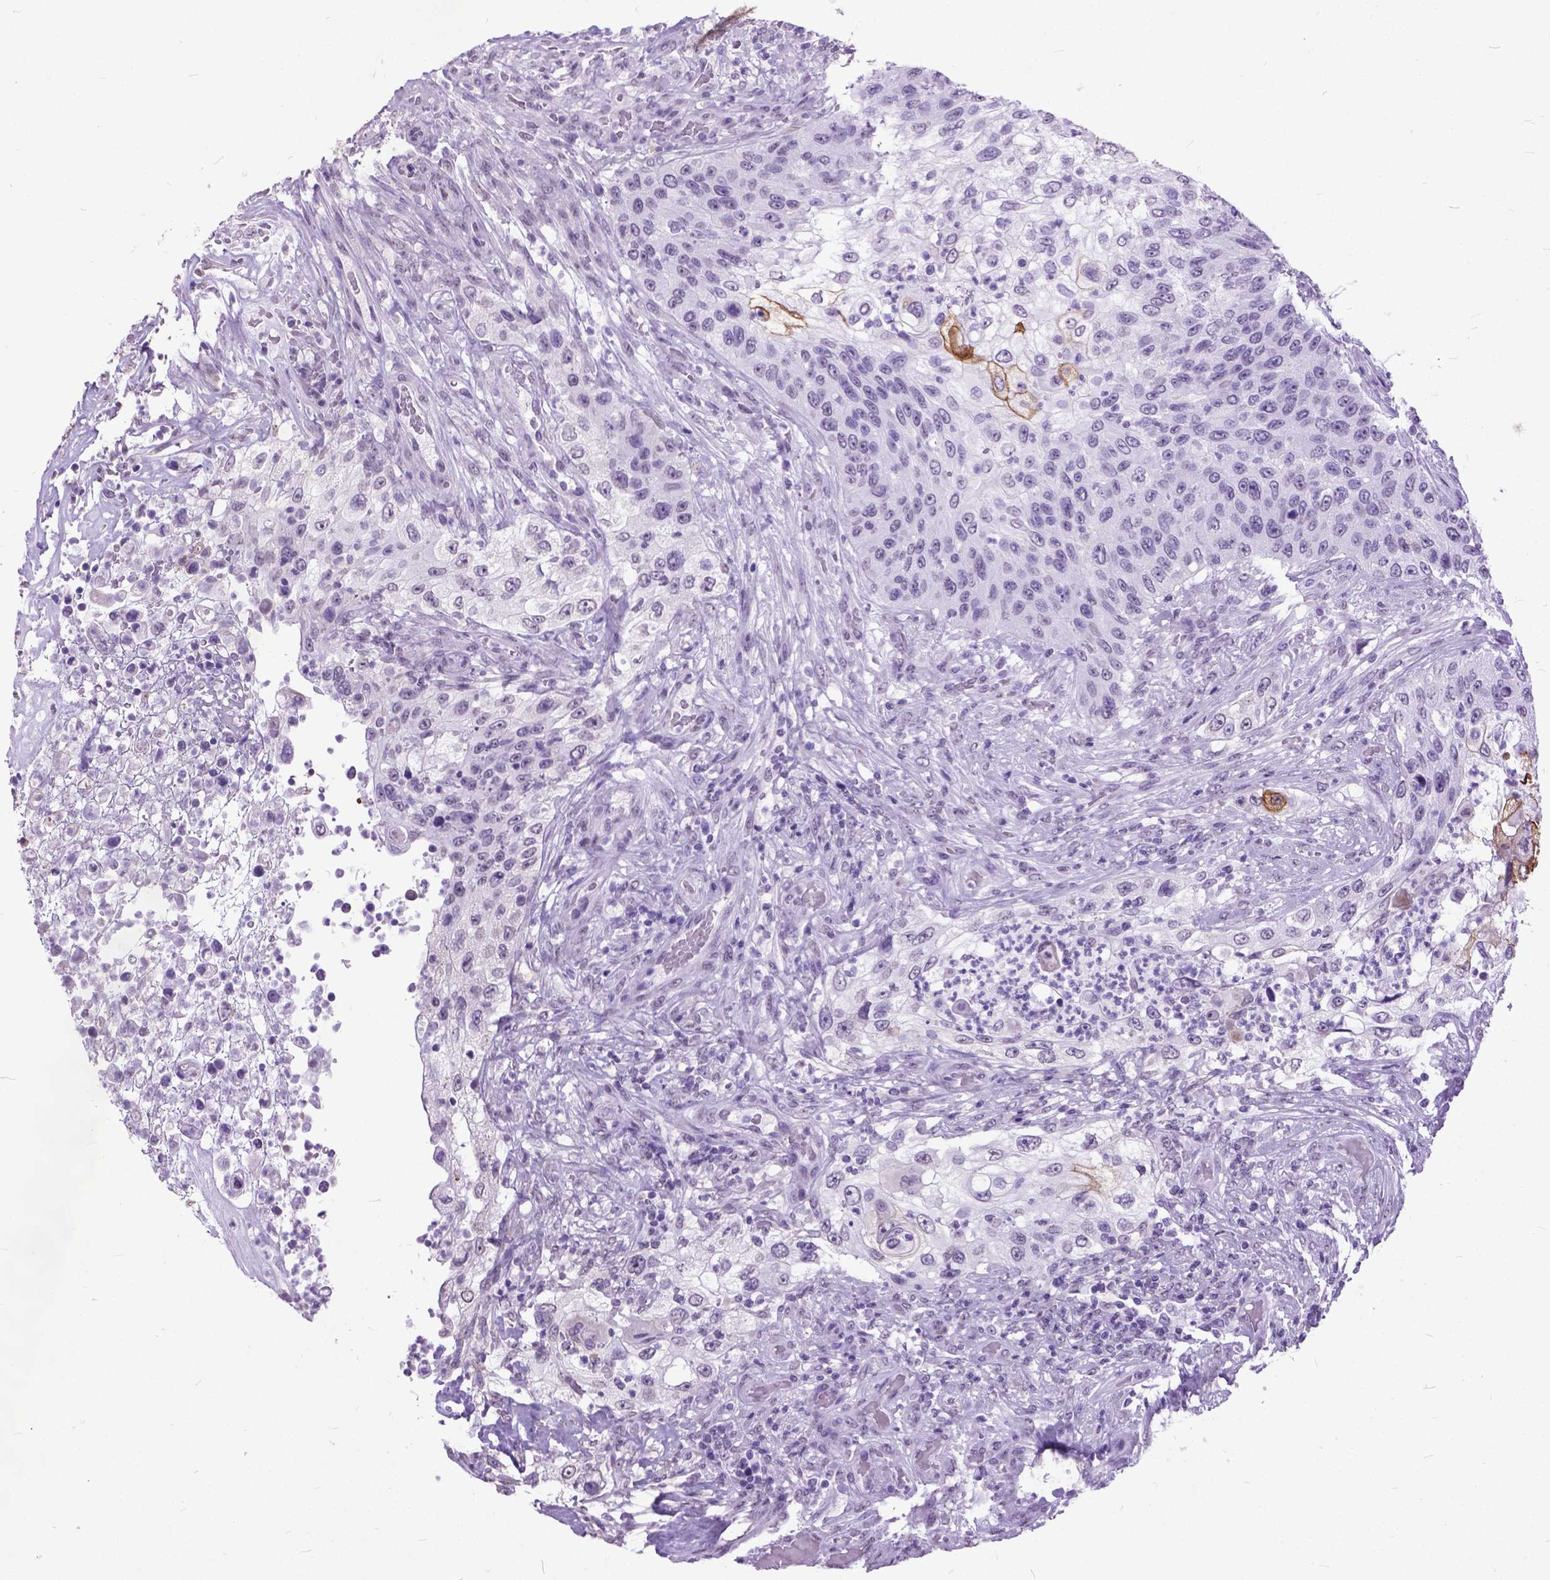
{"staining": {"intensity": "negative", "quantity": "none", "location": "none"}, "tissue": "urothelial cancer", "cell_type": "Tumor cells", "image_type": "cancer", "snomed": [{"axis": "morphology", "description": "Urothelial carcinoma, High grade"}, {"axis": "topography", "description": "Urinary bladder"}], "caption": "This is an immunohistochemistry image of human urothelial cancer. There is no positivity in tumor cells.", "gene": "MARCHF10", "patient": {"sex": "female", "age": 60}}